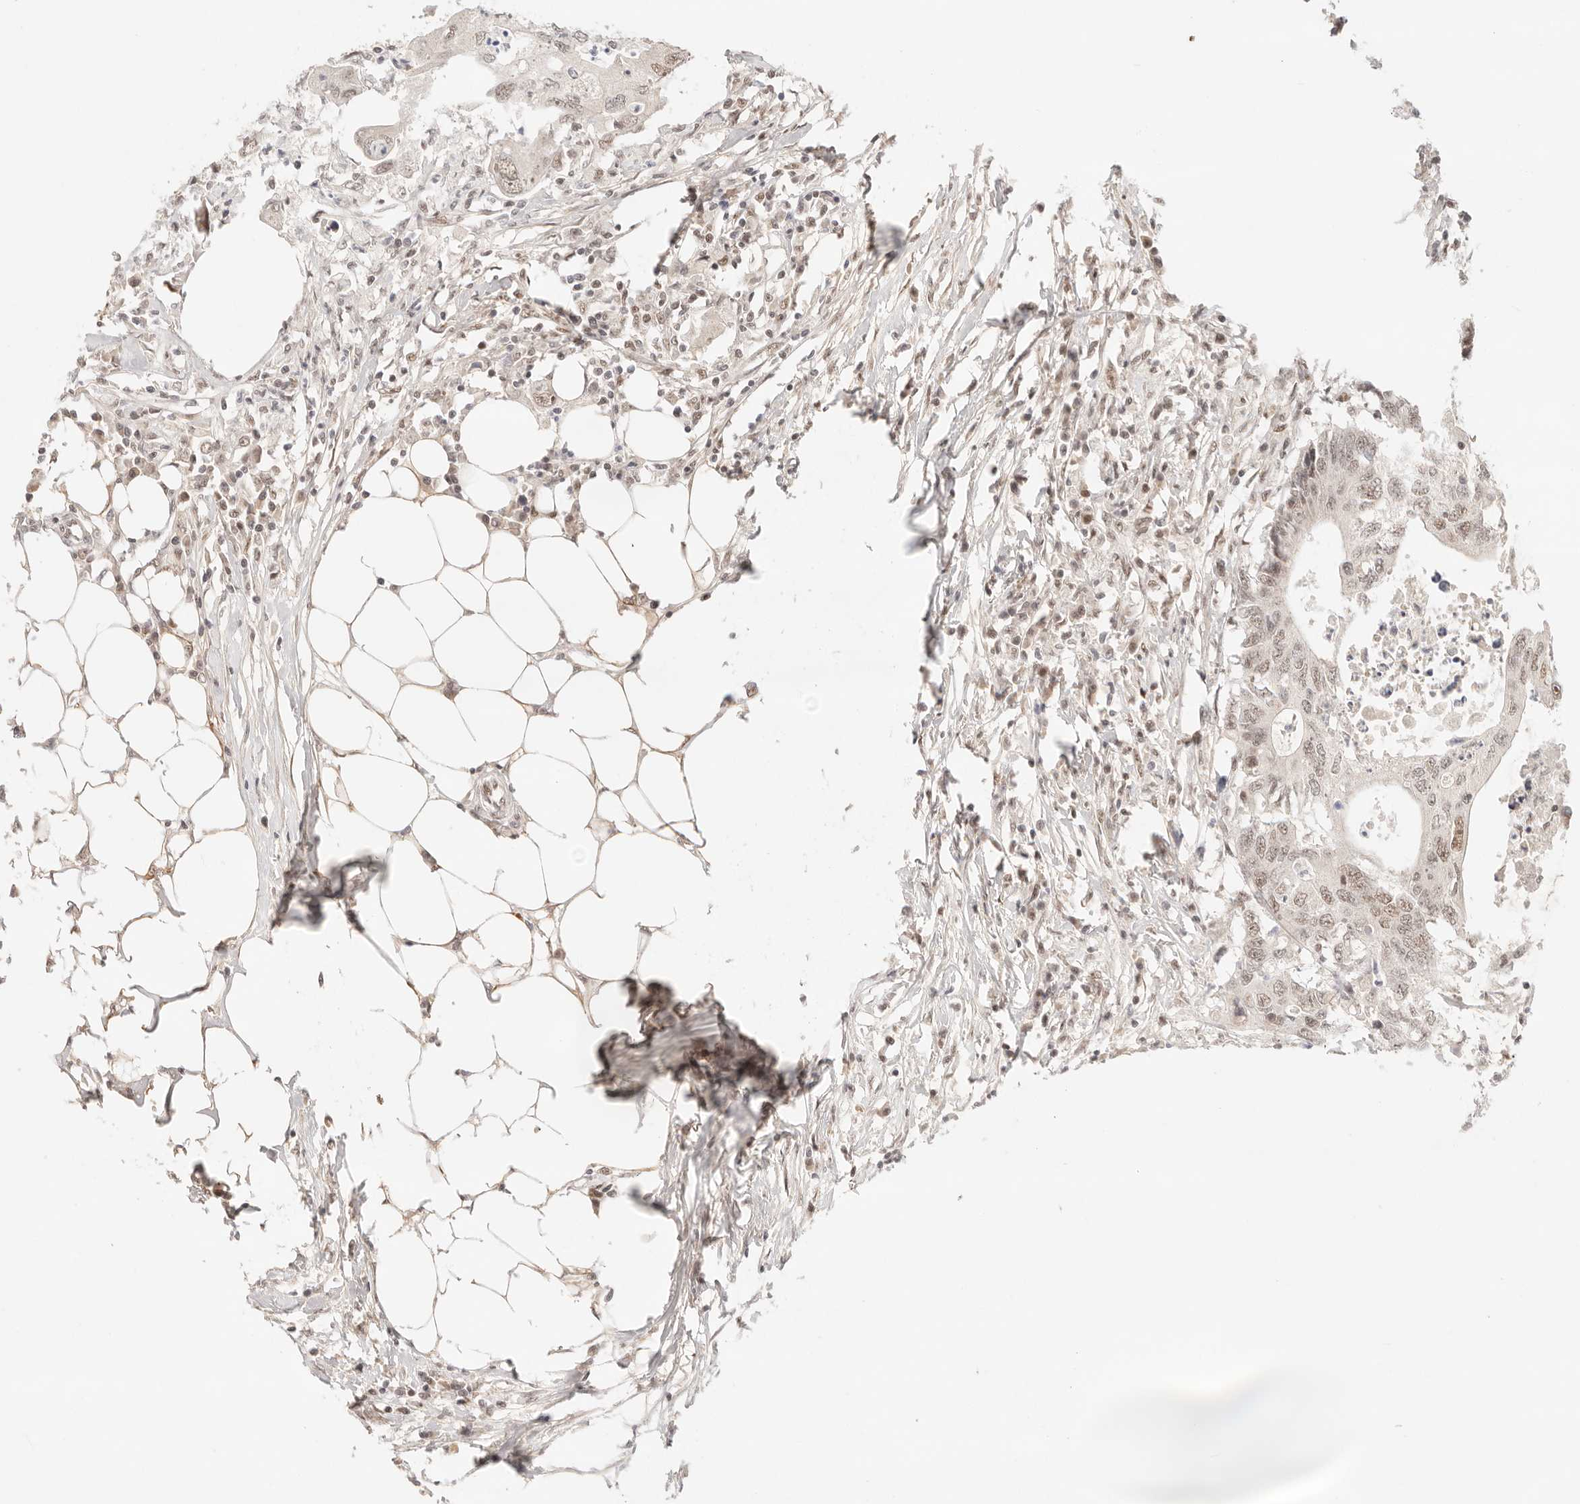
{"staining": {"intensity": "weak", "quantity": ">75%", "location": "nuclear"}, "tissue": "colorectal cancer", "cell_type": "Tumor cells", "image_type": "cancer", "snomed": [{"axis": "morphology", "description": "Adenocarcinoma, NOS"}, {"axis": "topography", "description": "Colon"}], "caption": "A brown stain shows weak nuclear expression of a protein in human colorectal adenocarcinoma tumor cells. The protein is stained brown, and the nuclei are stained in blue (DAB (3,3'-diaminobenzidine) IHC with brightfield microscopy, high magnification).", "gene": "GTF2E2", "patient": {"sex": "male", "age": 71}}